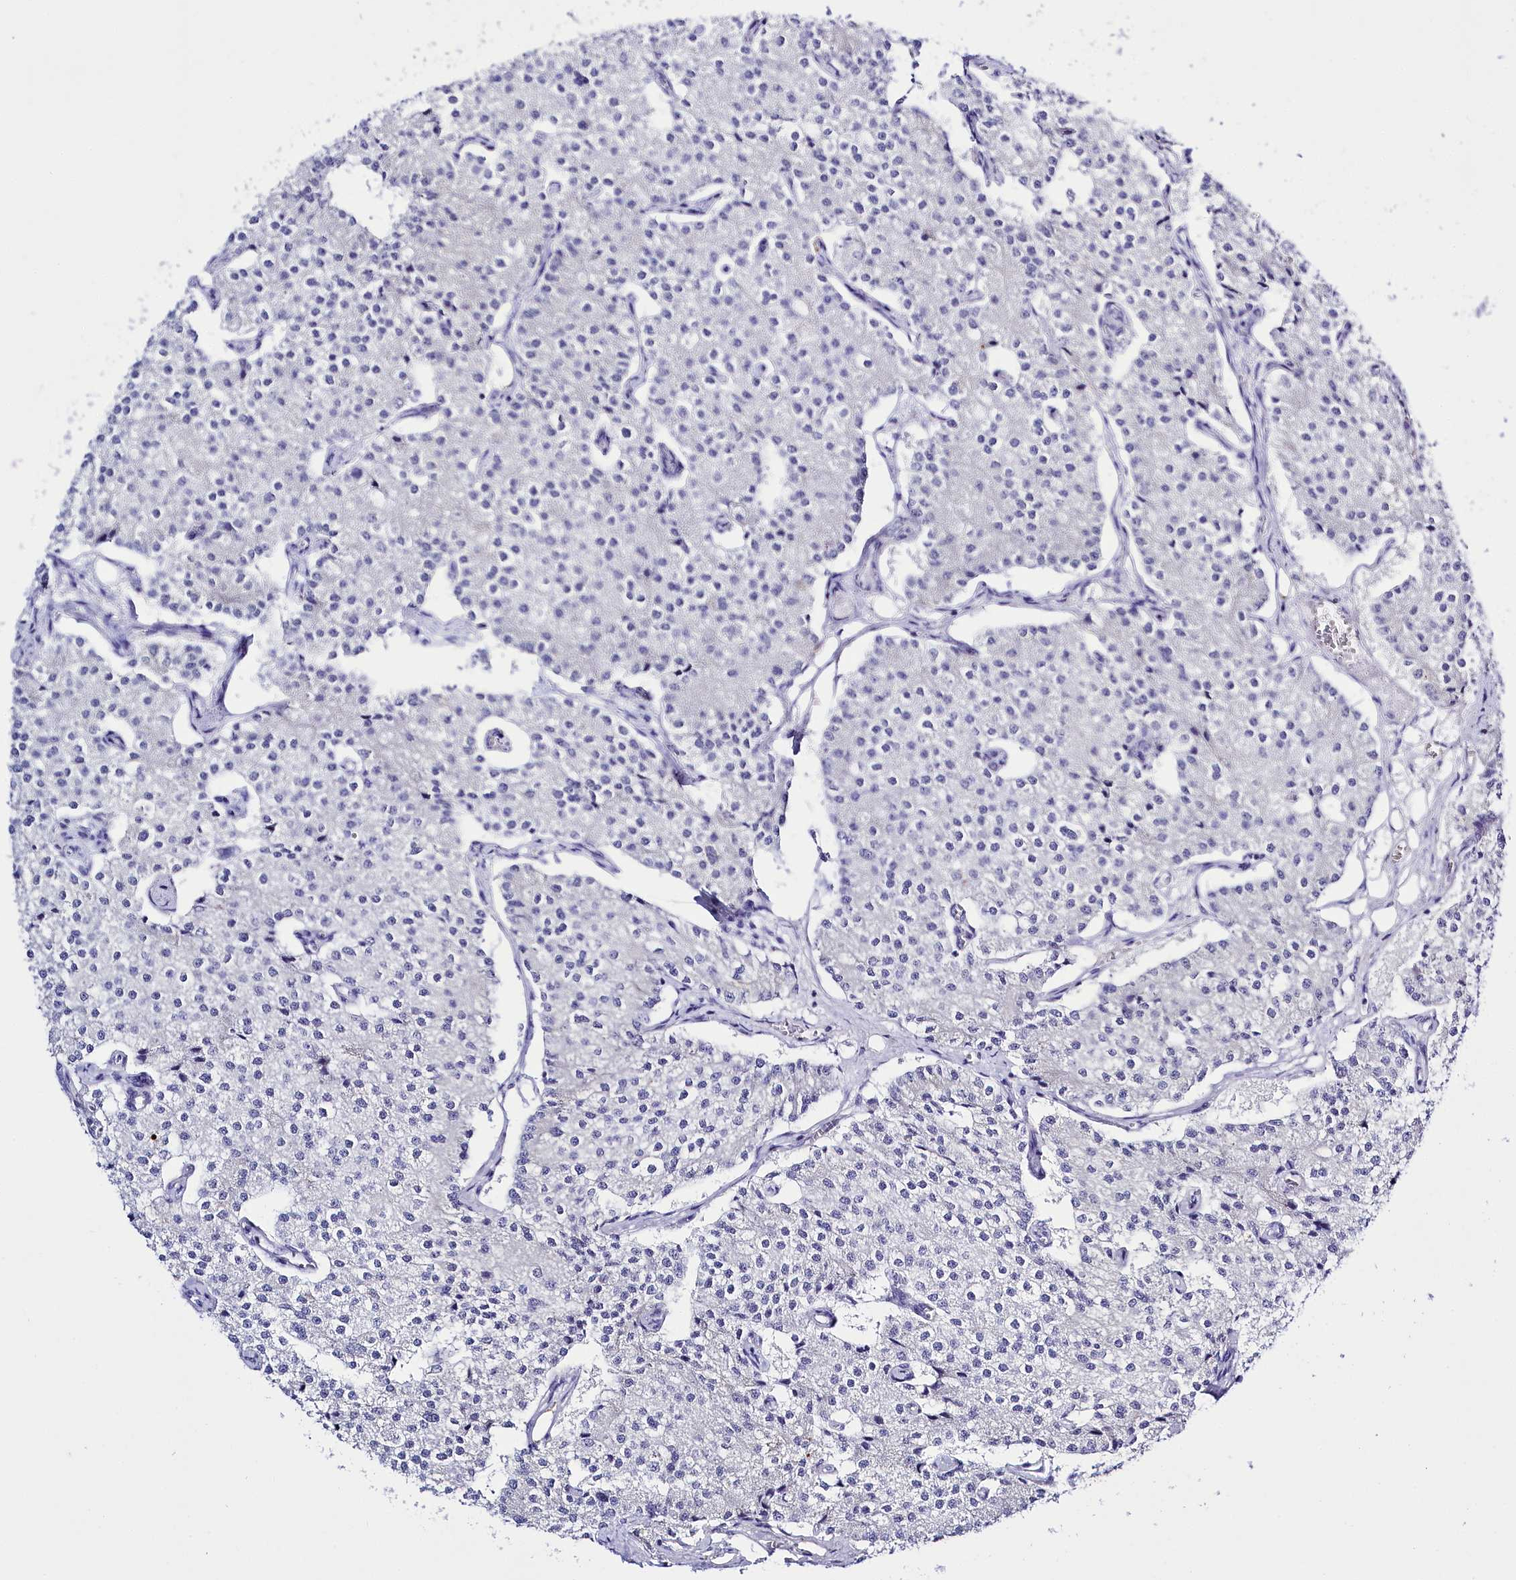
{"staining": {"intensity": "negative", "quantity": "none", "location": "none"}, "tissue": "carcinoid", "cell_type": "Tumor cells", "image_type": "cancer", "snomed": [{"axis": "morphology", "description": "Carcinoid, malignant, NOS"}, {"axis": "topography", "description": "Colon"}], "caption": "This is a image of IHC staining of malignant carcinoid, which shows no expression in tumor cells.", "gene": "SPATS2", "patient": {"sex": "female", "age": 52}}